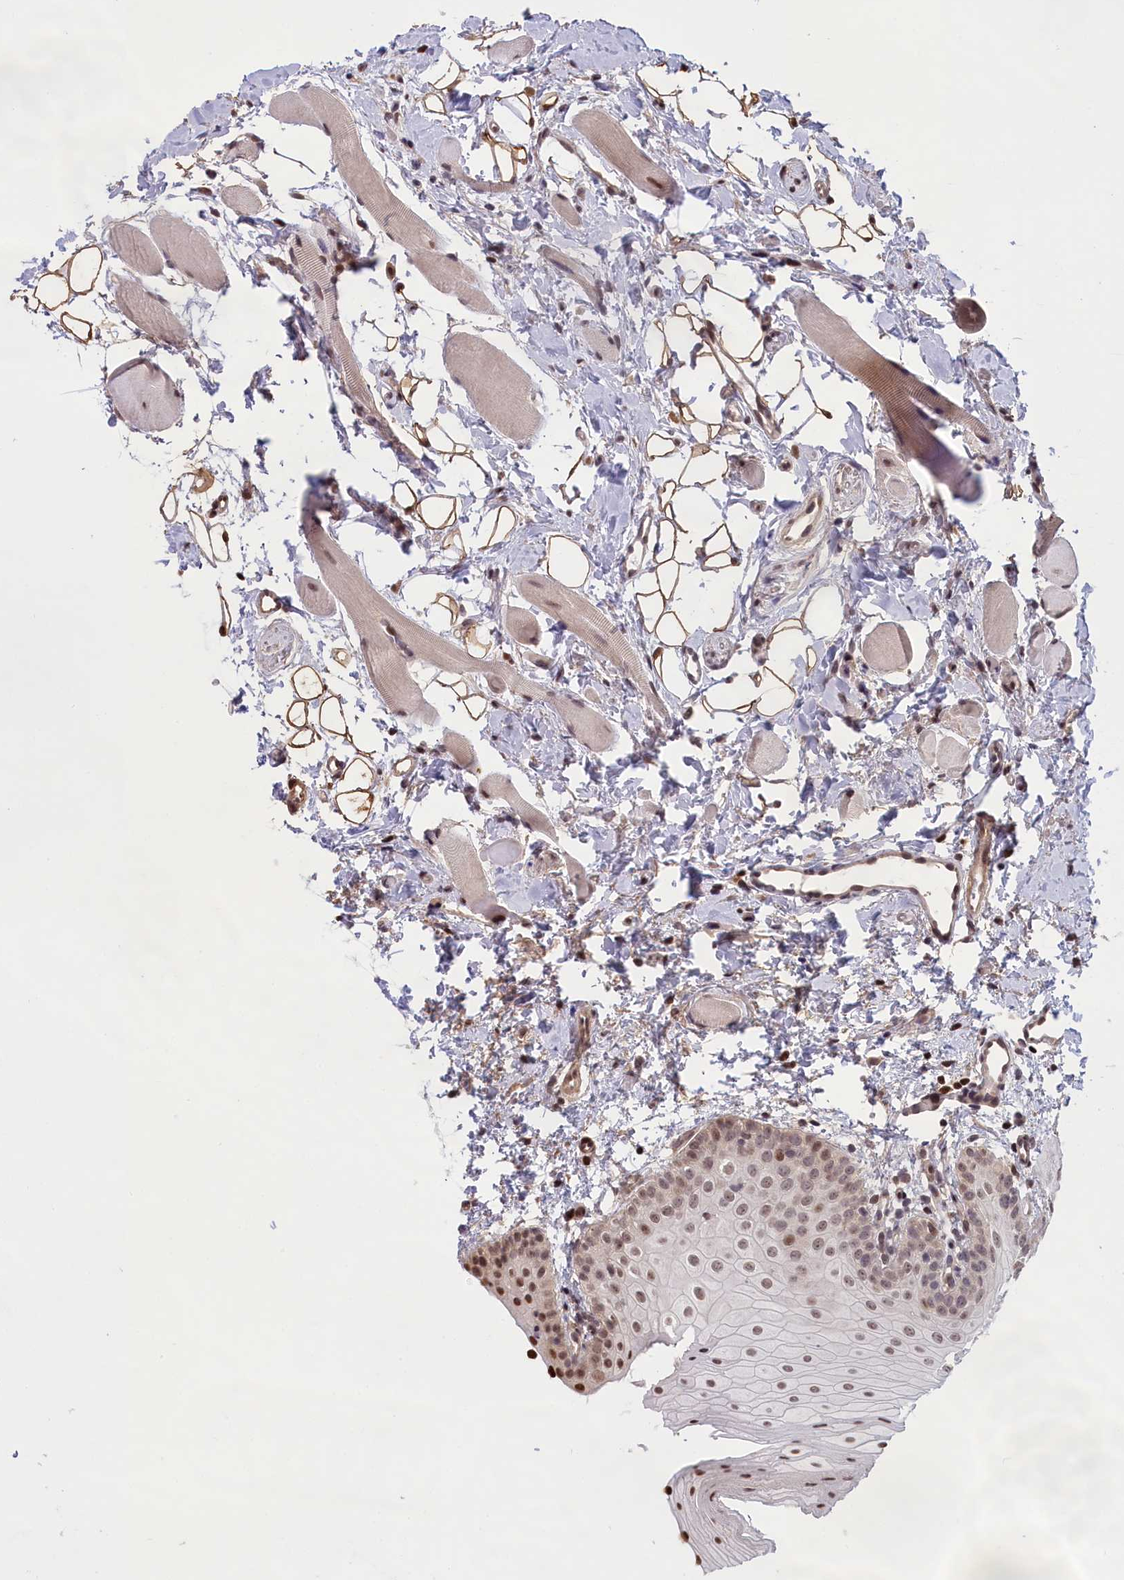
{"staining": {"intensity": "moderate", "quantity": ">75%", "location": "nuclear"}, "tissue": "oral mucosa", "cell_type": "Squamous epithelial cells", "image_type": "normal", "snomed": [{"axis": "morphology", "description": "Normal tissue, NOS"}, {"axis": "topography", "description": "Oral tissue"}], "caption": "Brown immunohistochemical staining in unremarkable oral mucosa shows moderate nuclear expression in approximately >75% of squamous epithelial cells. (Stains: DAB (3,3'-diaminobenzidine) in brown, nuclei in blue, Microscopy: brightfield microscopy at high magnification).", "gene": "RELB", "patient": {"sex": "male", "age": 28}}